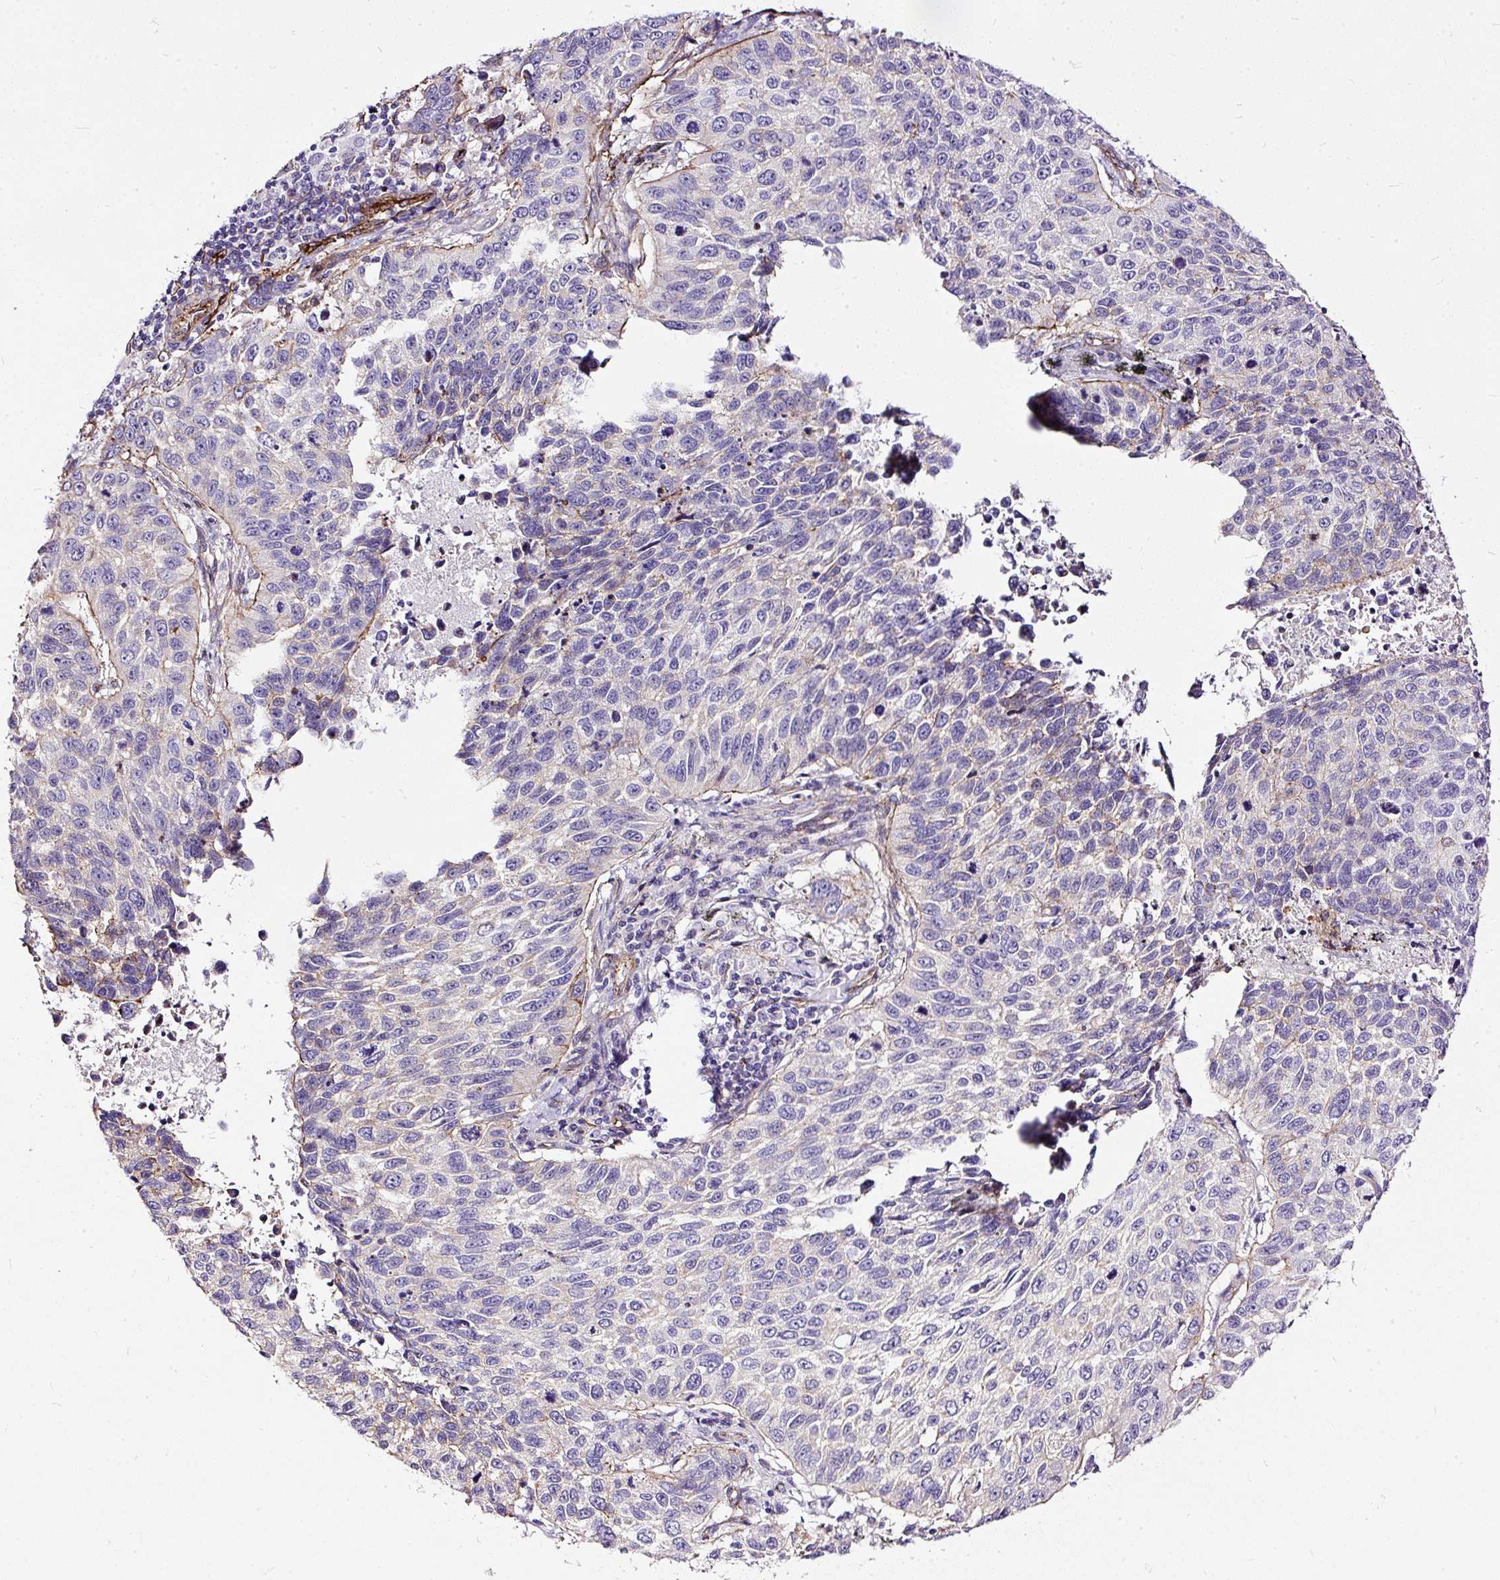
{"staining": {"intensity": "negative", "quantity": "none", "location": "none"}, "tissue": "lung cancer", "cell_type": "Tumor cells", "image_type": "cancer", "snomed": [{"axis": "morphology", "description": "Squamous cell carcinoma, NOS"}, {"axis": "topography", "description": "Lung"}], "caption": "Tumor cells are negative for brown protein staining in lung cancer.", "gene": "MAGEB16", "patient": {"sex": "male", "age": 62}}